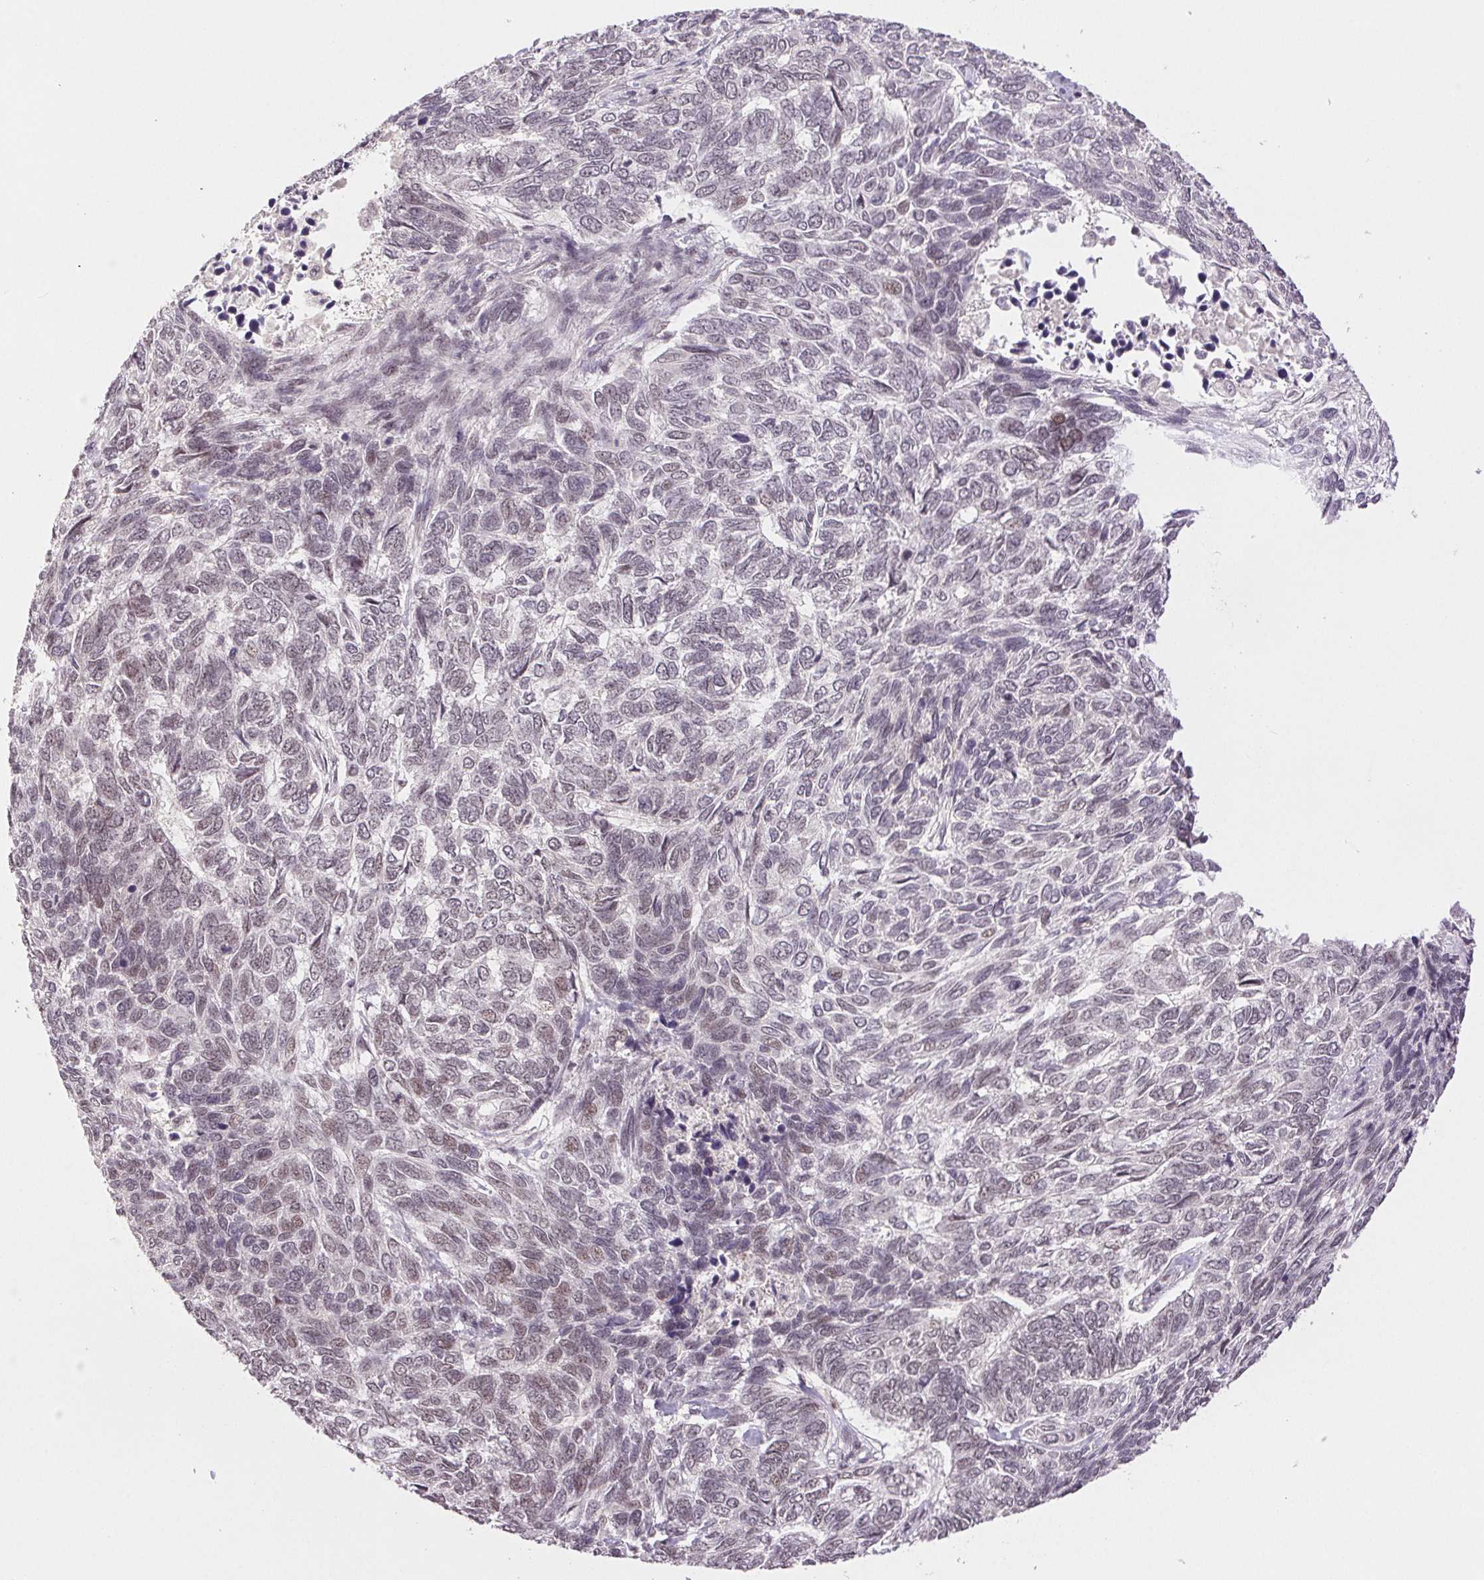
{"staining": {"intensity": "weak", "quantity": "<25%", "location": "nuclear"}, "tissue": "skin cancer", "cell_type": "Tumor cells", "image_type": "cancer", "snomed": [{"axis": "morphology", "description": "Basal cell carcinoma"}, {"axis": "topography", "description": "Skin"}], "caption": "DAB immunohistochemical staining of human basal cell carcinoma (skin) shows no significant expression in tumor cells.", "gene": "PRPF18", "patient": {"sex": "female", "age": 65}}